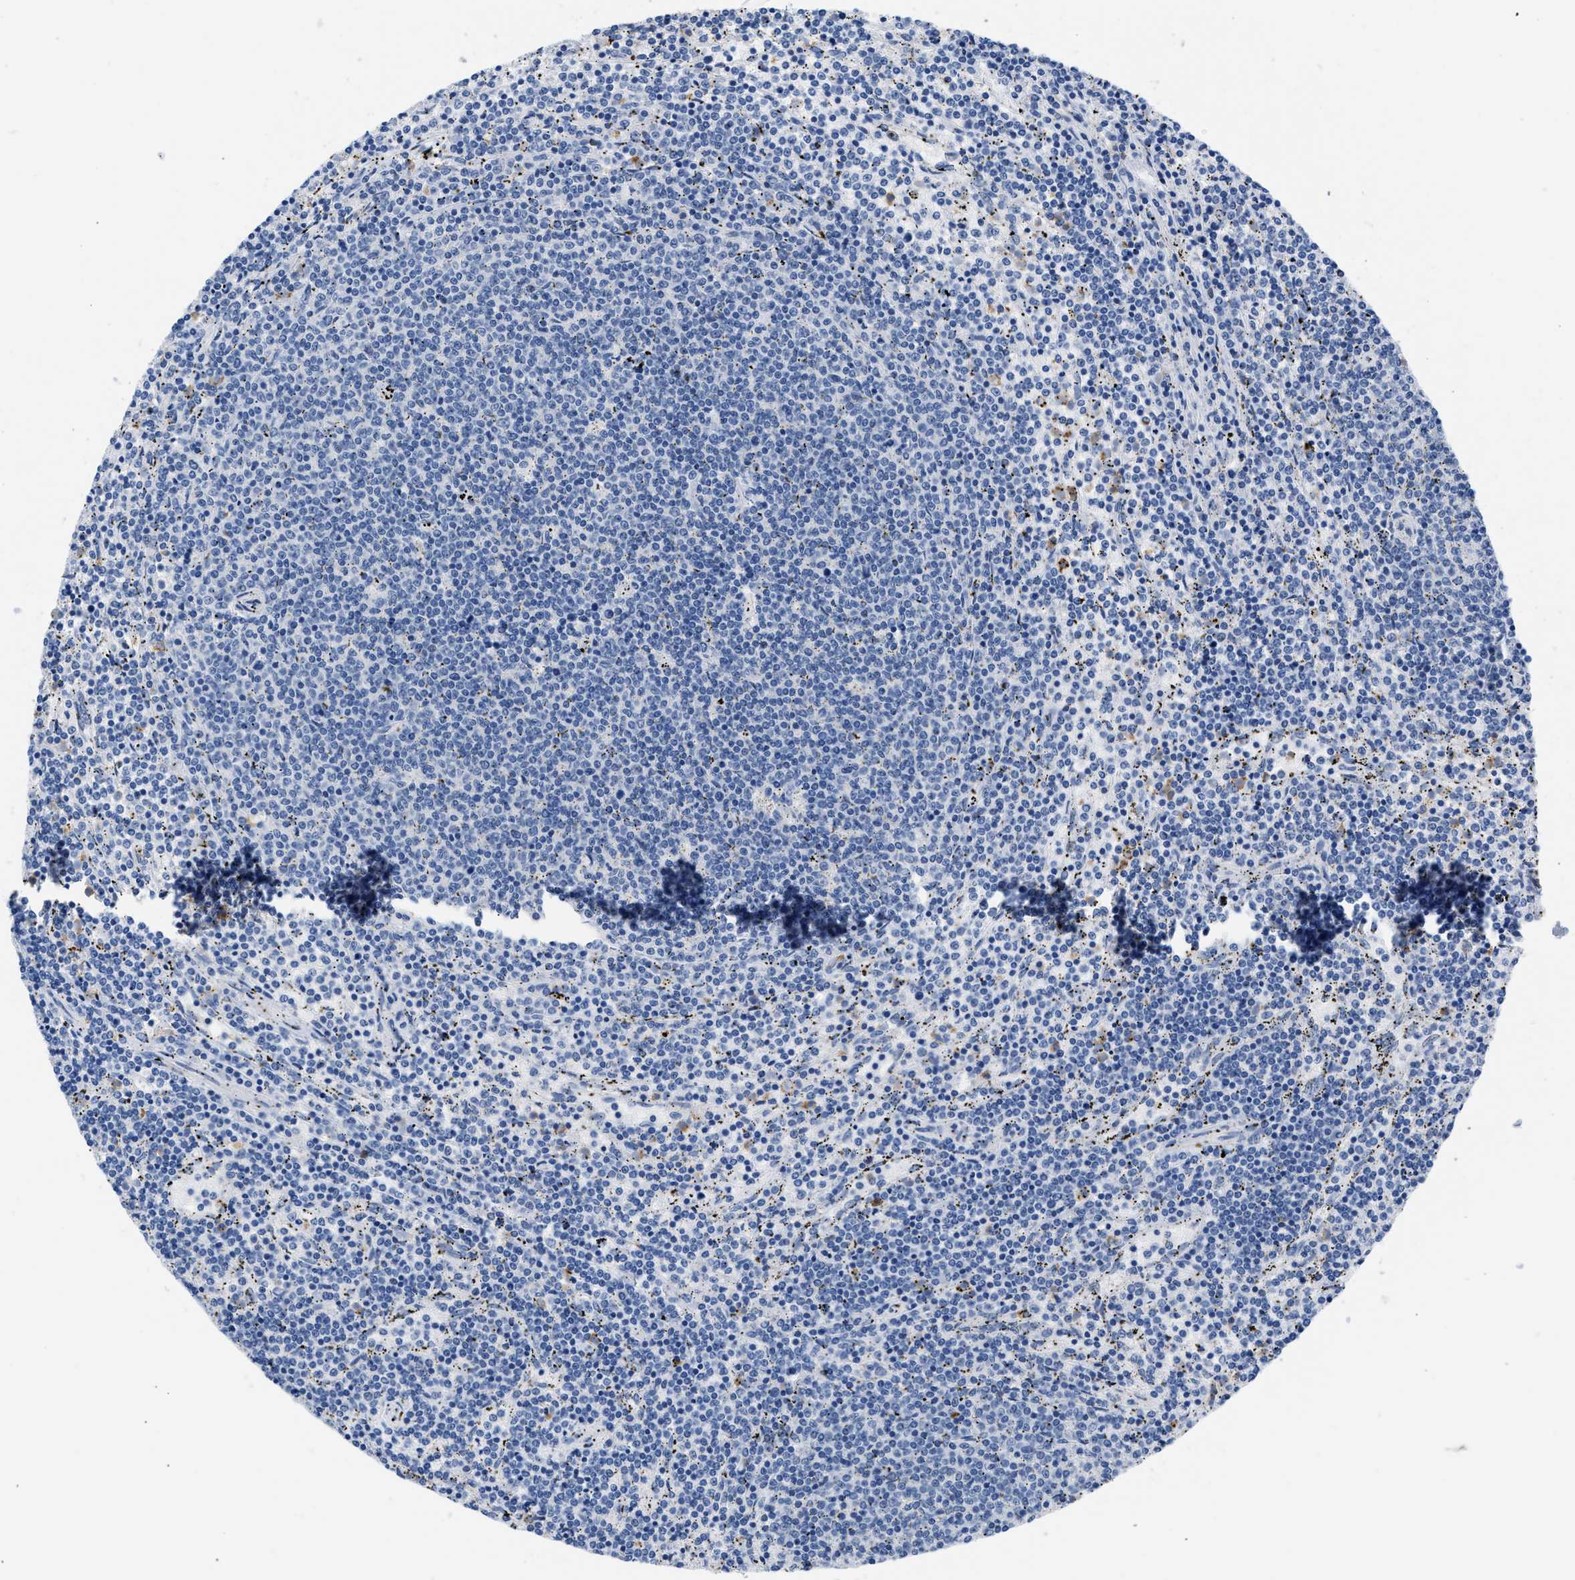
{"staining": {"intensity": "negative", "quantity": "none", "location": "none"}, "tissue": "lymphoma", "cell_type": "Tumor cells", "image_type": "cancer", "snomed": [{"axis": "morphology", "description": "Malignant lymphoma, non-Hodgkin's type, Low grade"}, {"axis": "topography", "description": "Spleen"}], "caption": "An image of human malignant lymphoma, non-Hodgkin's type (low-grade) is negative for staining in tumor cells.", "gene": "BOLL", "patient": {"sex": "female", "age": 50}}